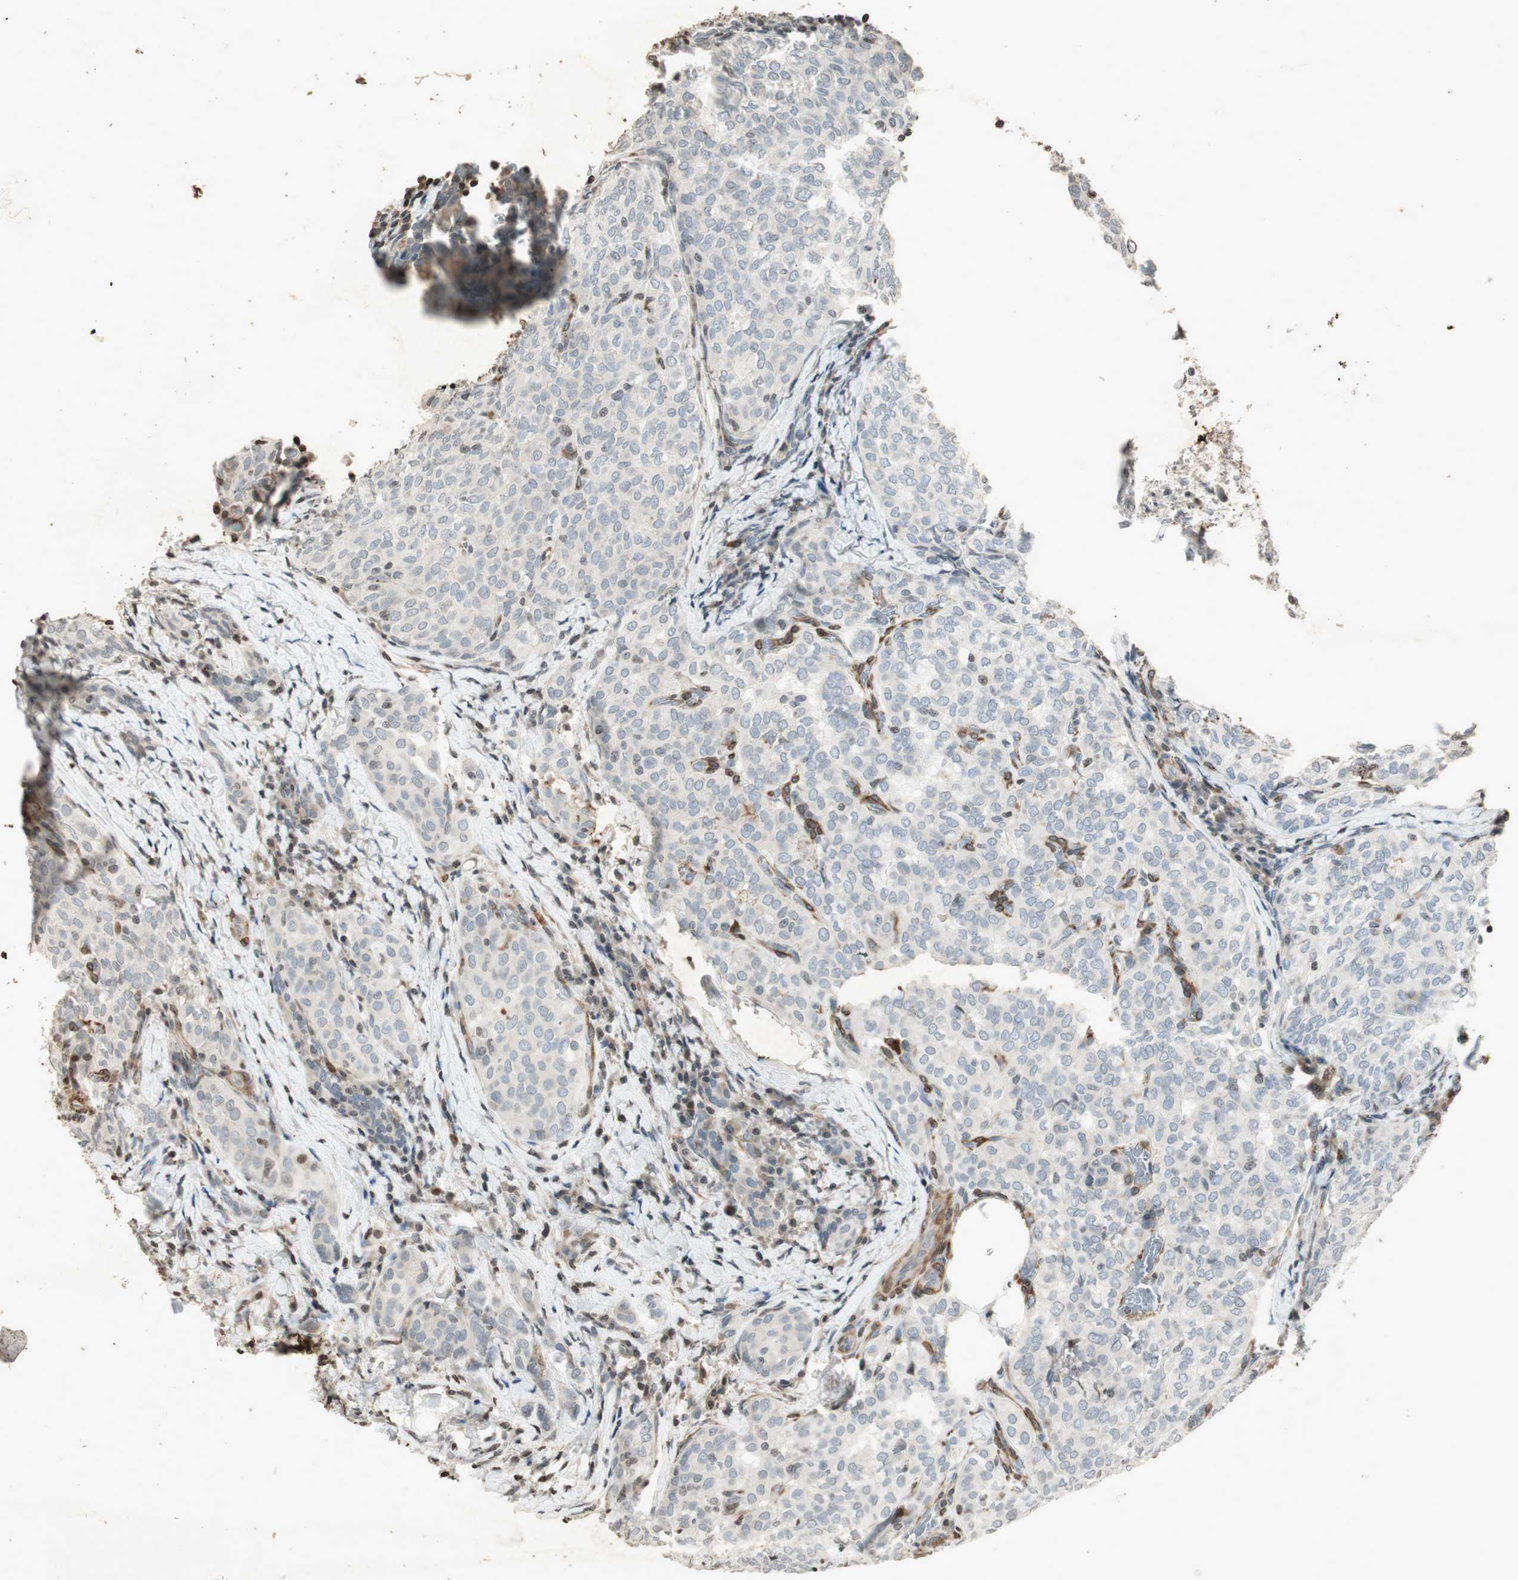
{"staining": {"intensity": "negative", "quantity": "none", "location": "none"}, "tissue": "thyroid cancer", "cell_type": "Tumor cells", "image_type": "cancer", "snomed": [{"axis": "morphology", "description": "Normal tissue, NOS"}, {"axis": "morphology", "description": "Papillary adenocarcinoma, NOS"}, {"axis": "topography", "description": "Thyroid gland"}], "caption": "Human thyroid papillary adenocarcinoma stained for a protein using IHC demonstrates no expression in tumor cells.", "gene": "PRKG1", "patient": {"sex": "female", "age": 30}}